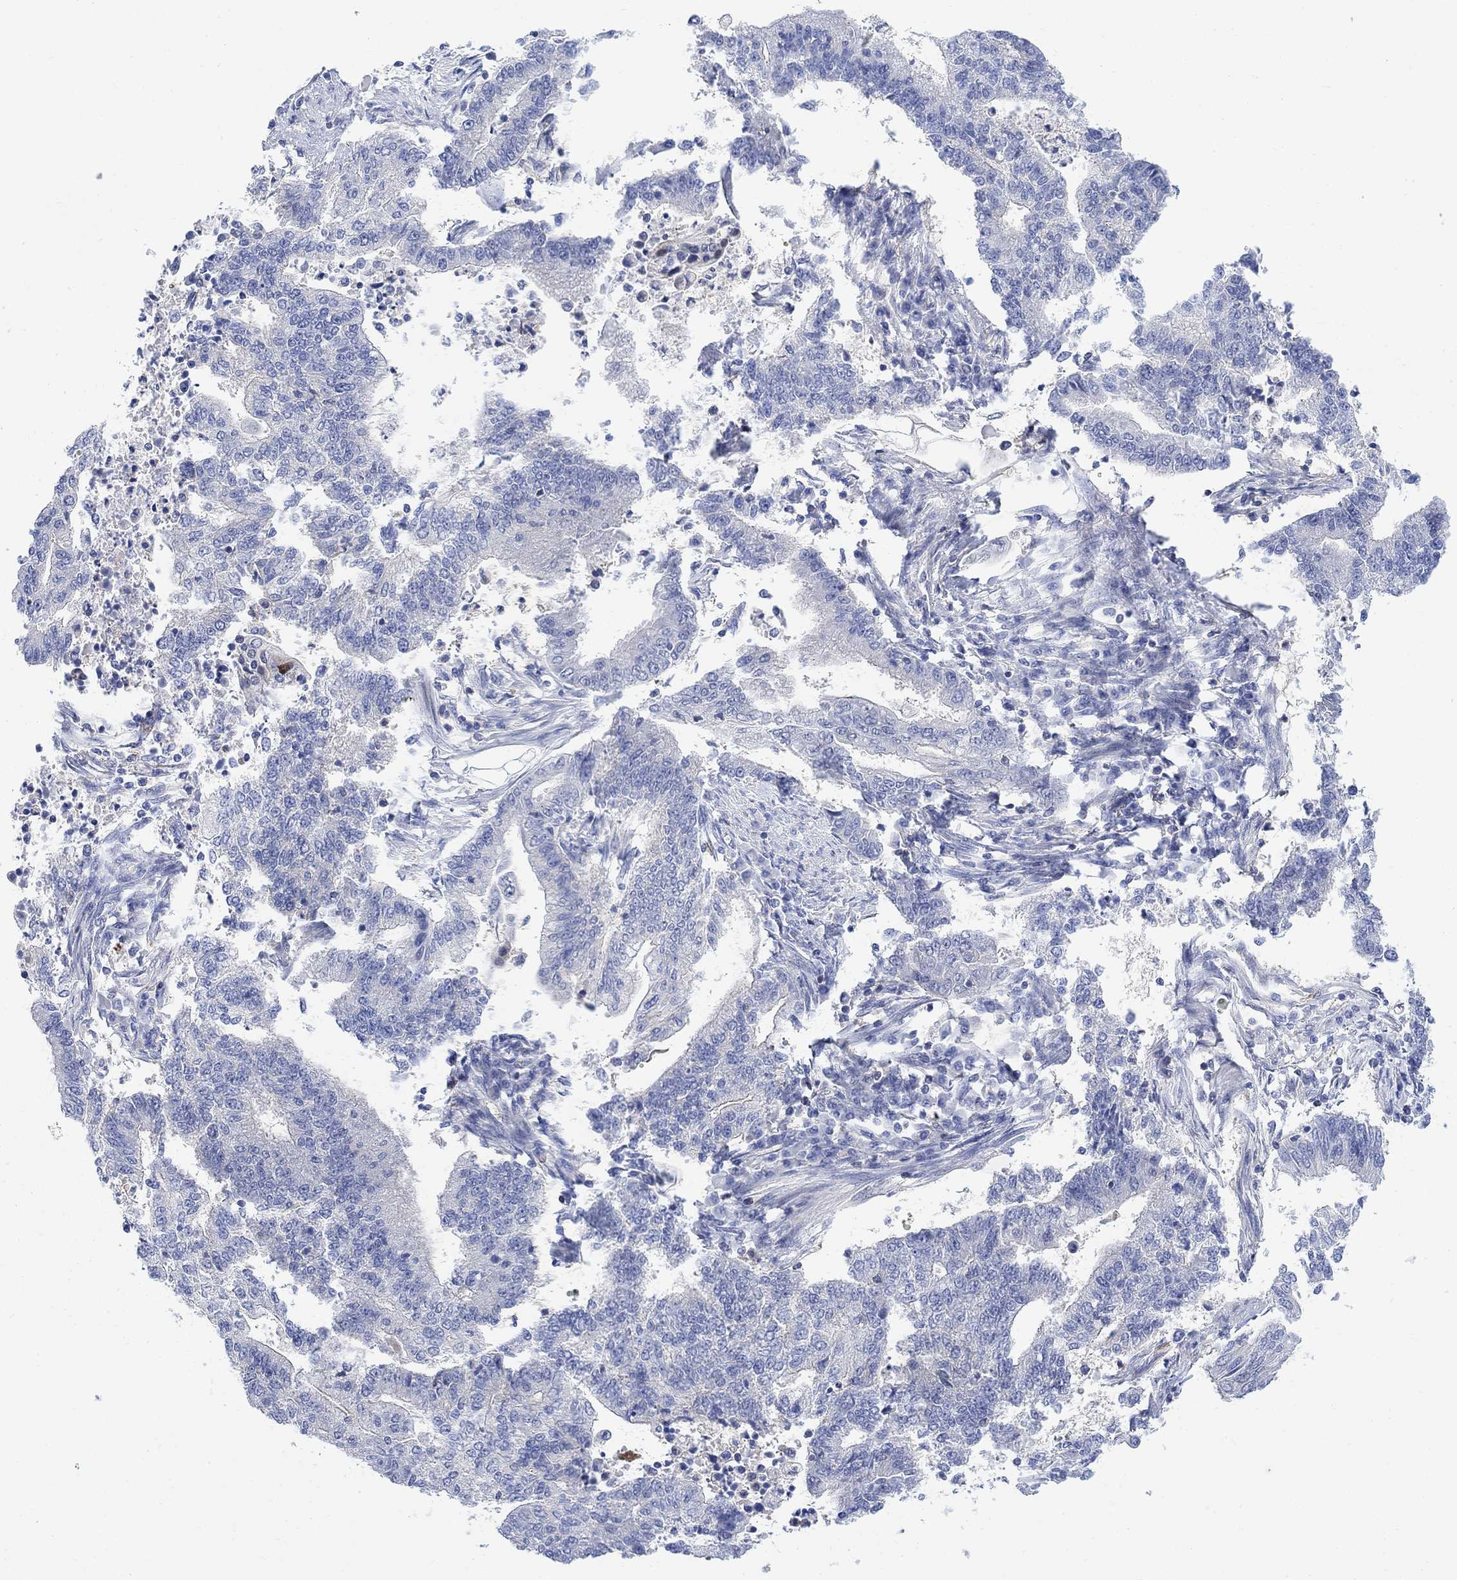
{"staining": {"intensity": "negative", "quantity": "none", "location": "none"}, "tissue": "endometrial cancer", "cell_type": "Tumor cells", "image_type": "cancer", "snomed": [{"axis": "morphology", "description": "Adenocarcinoma, NOS"}, {"axis": "topography", "description": "Uterus"}, {"axis": "topography", "description": "Endometrium"}], "caption": "DAB (3,3'-diaminobenzidine) immunohistochemical staining of endometrial cancer exhibits no significant expression in tumor cells. (DAB (3,3'-diaminobenzidine) immunohistochemistry with hematoxylin counter stain).", "gene": "ARSK", "patient": {"sex": "female", "age": 54}}